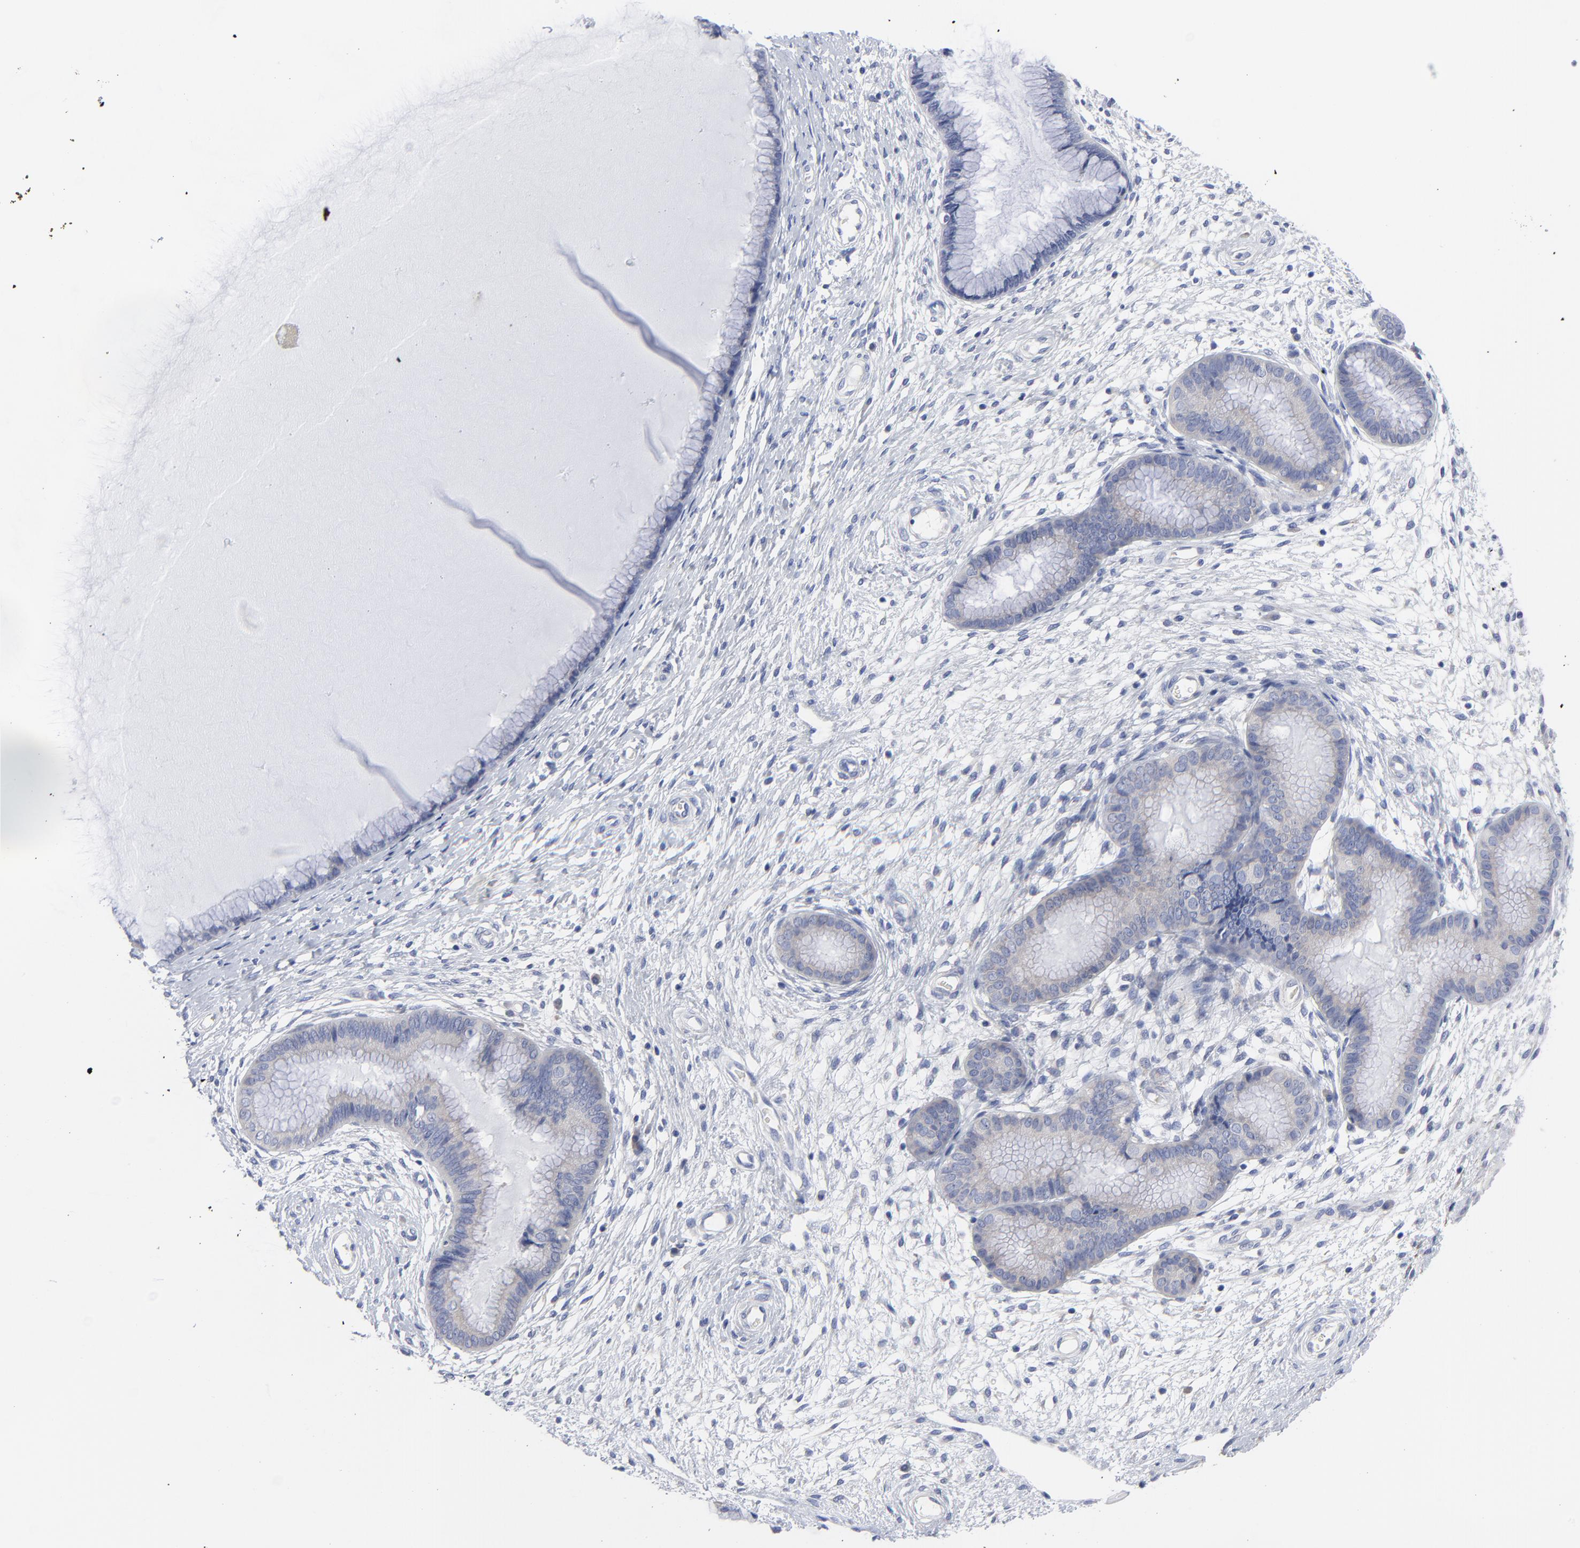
{"staining": {"intensity": "negative", "quantity": "none", "location": "none"}, "tissue": "cervix", "cell_type": "Glandular cells", "image_type": "normal", "snomed": [{"axis": "morphology", "description": "Normal tissue, NOS"}, {"axis": "topography", "description": "Cervix"}], "caption": "Immunohistochemistry (IHC) photomicrograph of normal human cervix stained for a protein (brown), which reveals no expression in glandular cells.", "gene": "STAT2", "patient": {"sex": "female", "age": 55}}